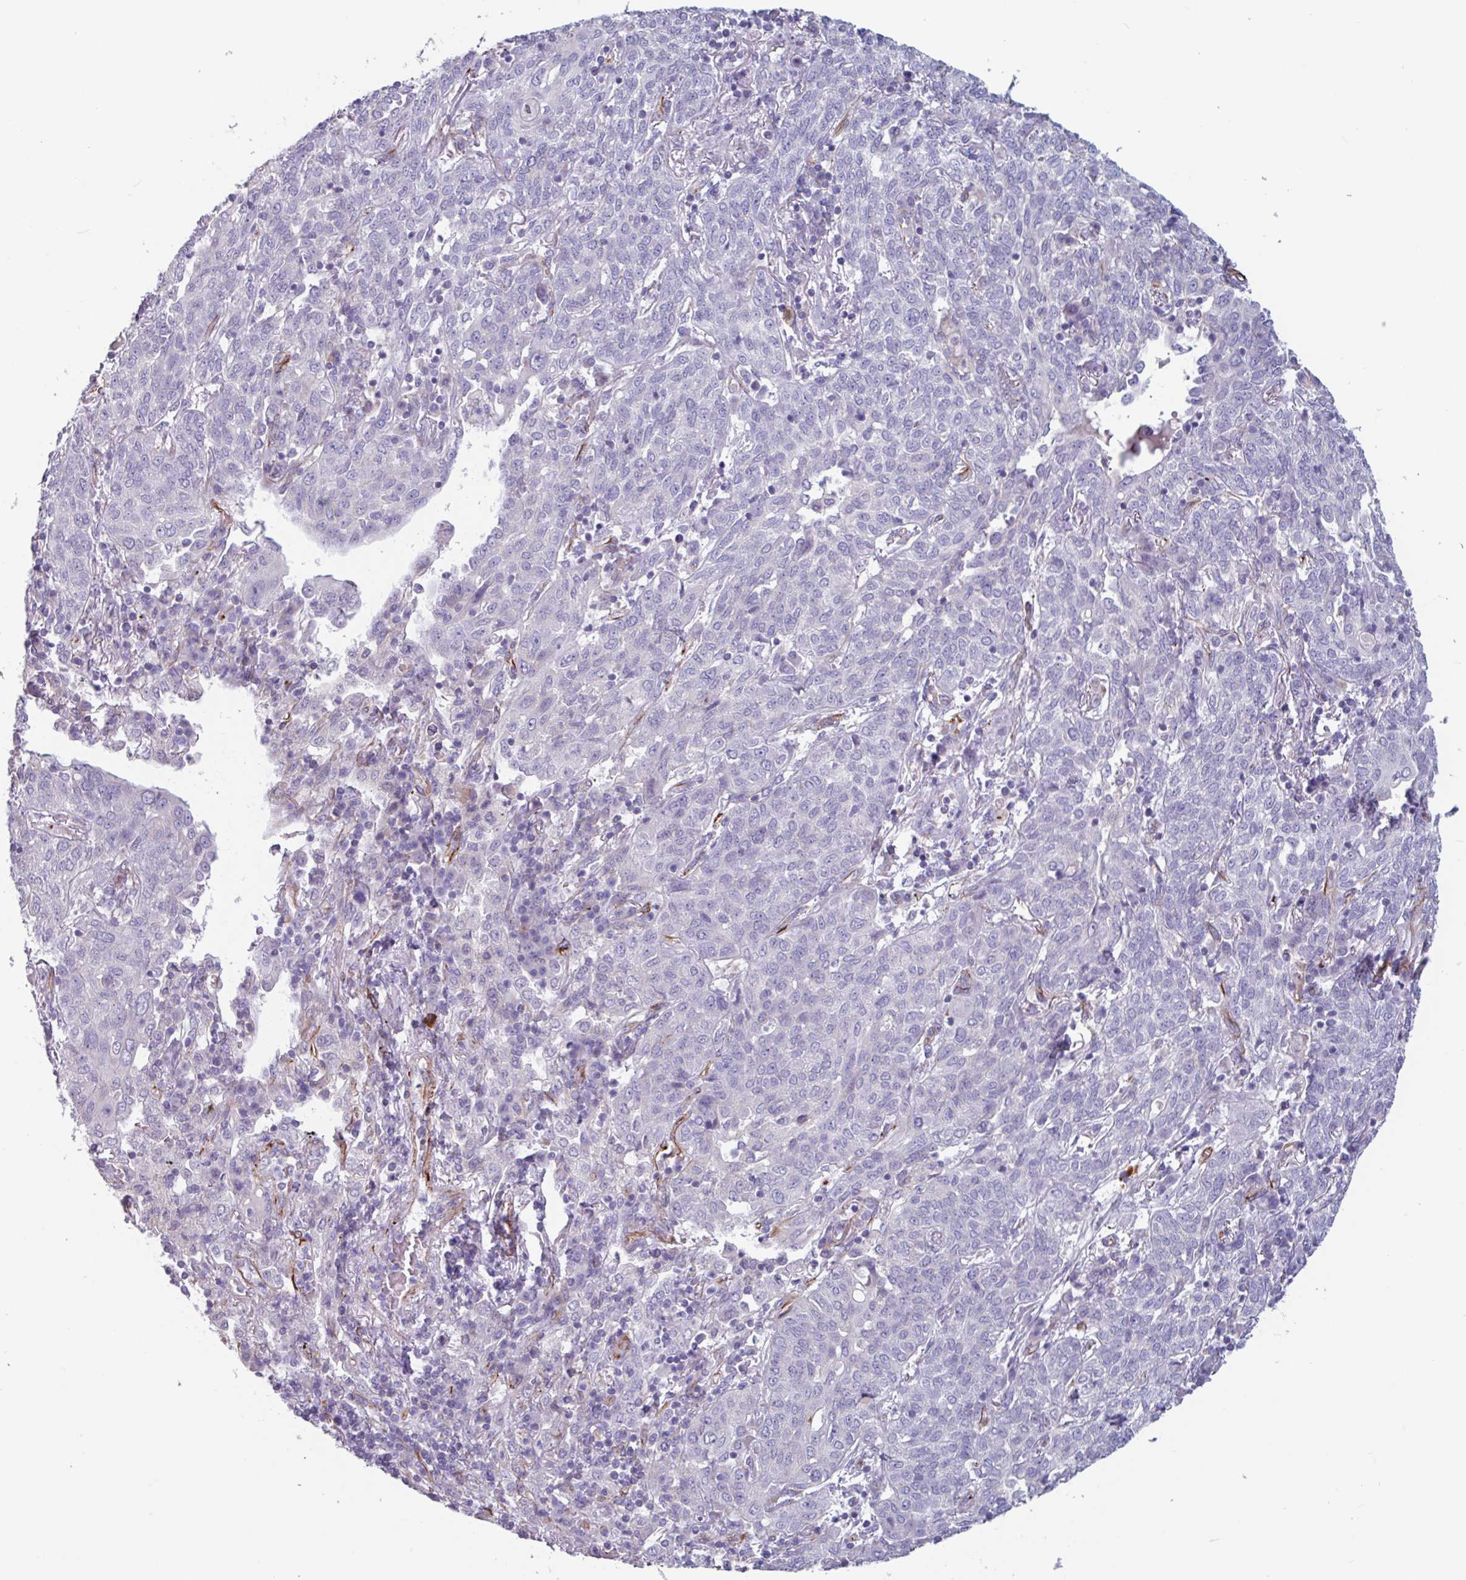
{"staining": {"intensity": "negative", "quantity": "none", "location": "none"}, "tissue": "lung cancer", "cell_type": "Tumor cells", "image_type": "cancer", "snomed": [{"axis": "morphology", "description": "Squamous cell carcinoma, NOS"}, {"axis": "topography", "description": "Lung"}], "caption": "High power microscopy histopathology image of an immunohistochemistry micrograph of lung squamous cell carcinoma, revealing no significant positivity in tumor cells.", "gene": "BTD", "patient": {"sex": "female", "age": 70}}